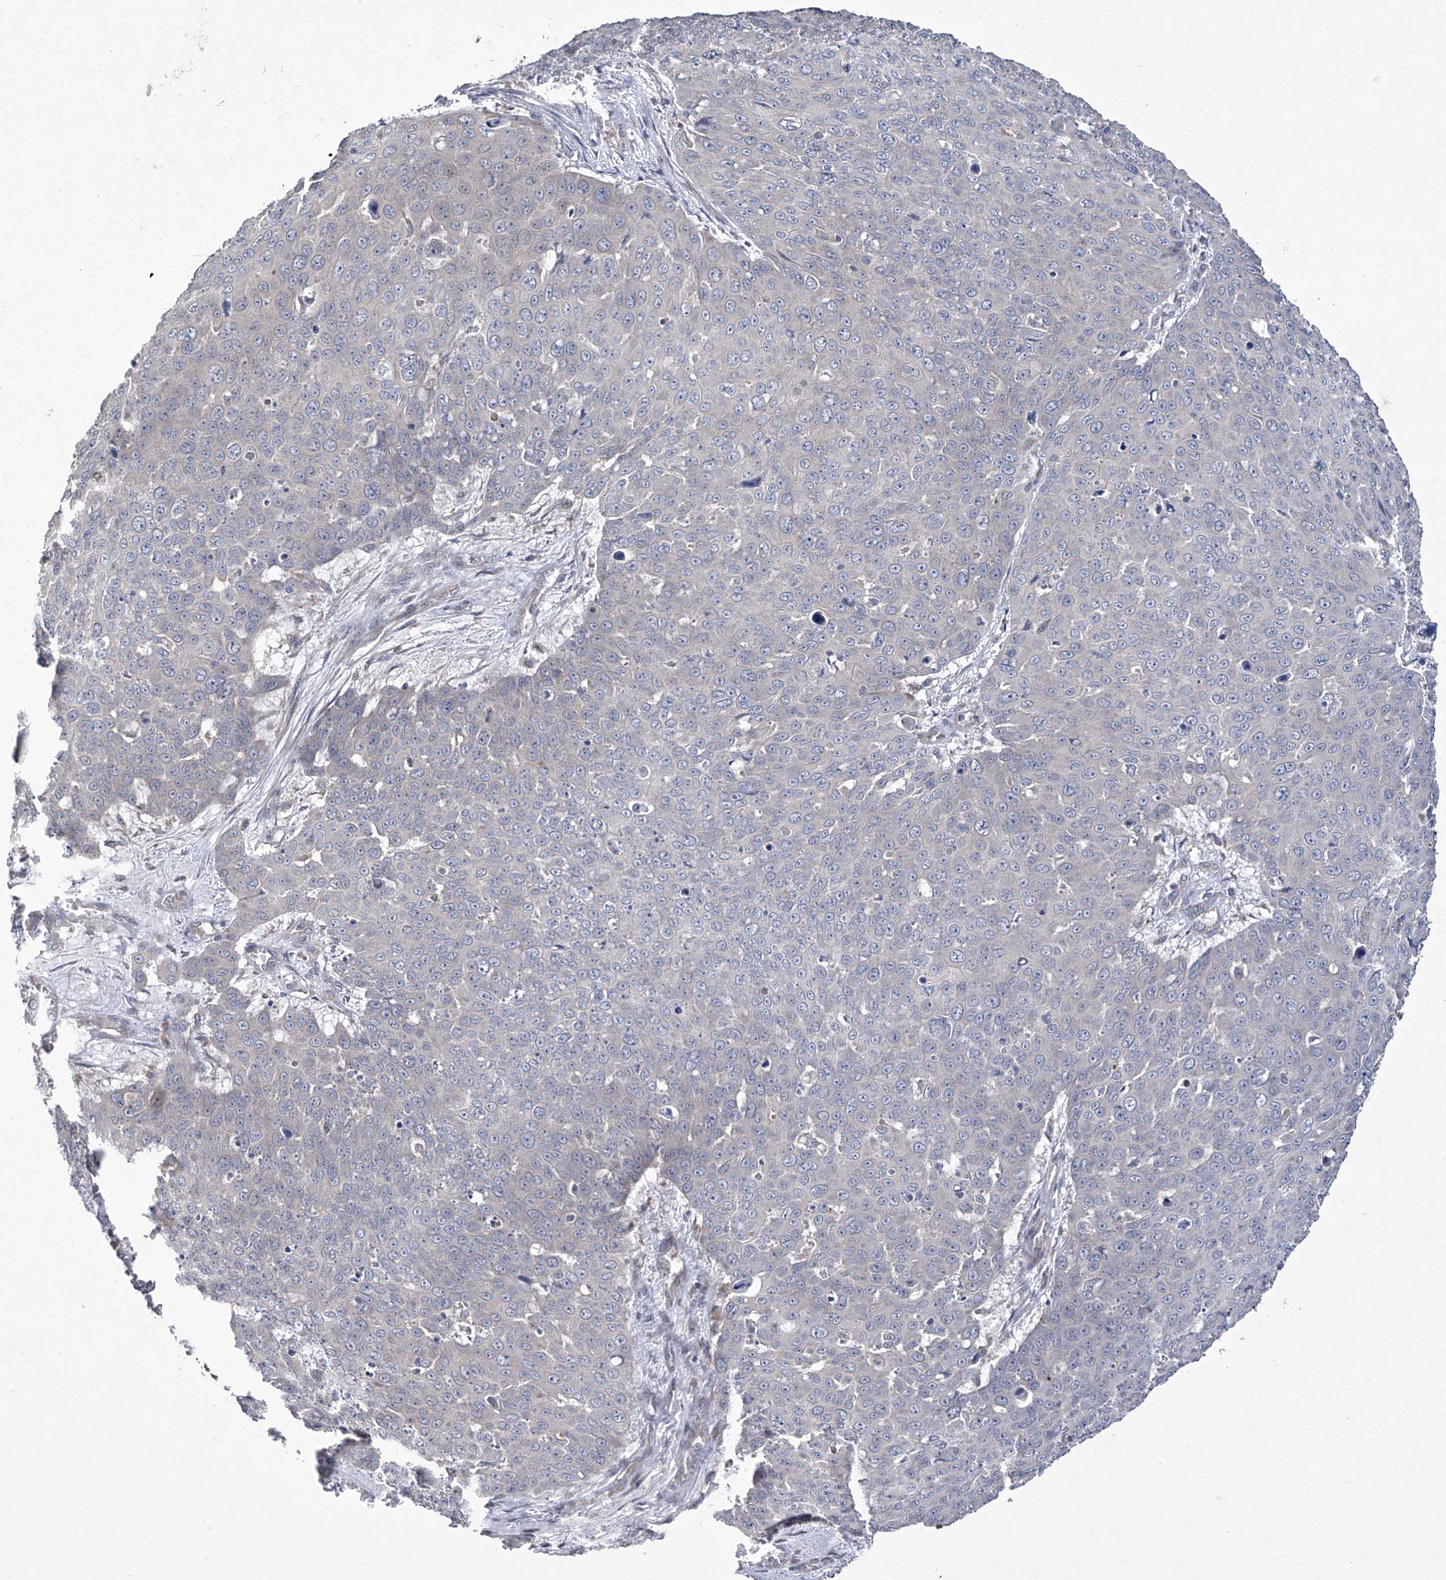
{"staining": {"intensity": "negative", "quantity": "none", "location": "none"}, "tissue": "skin cancer", "cell_type": "Tumor cells", "image_type": "cancer", "snomed": [{"axis": "morphology", "description": "Squamous cell carcinoma, NOS"}, {"axis": "topography", "description": "Skin"}], "caption": "Tumor cells are negative for protein expression in human skin squamous cell carcinoma.", "gene": "TRIM60", "patient": {"sex": "male", "age": 71}}